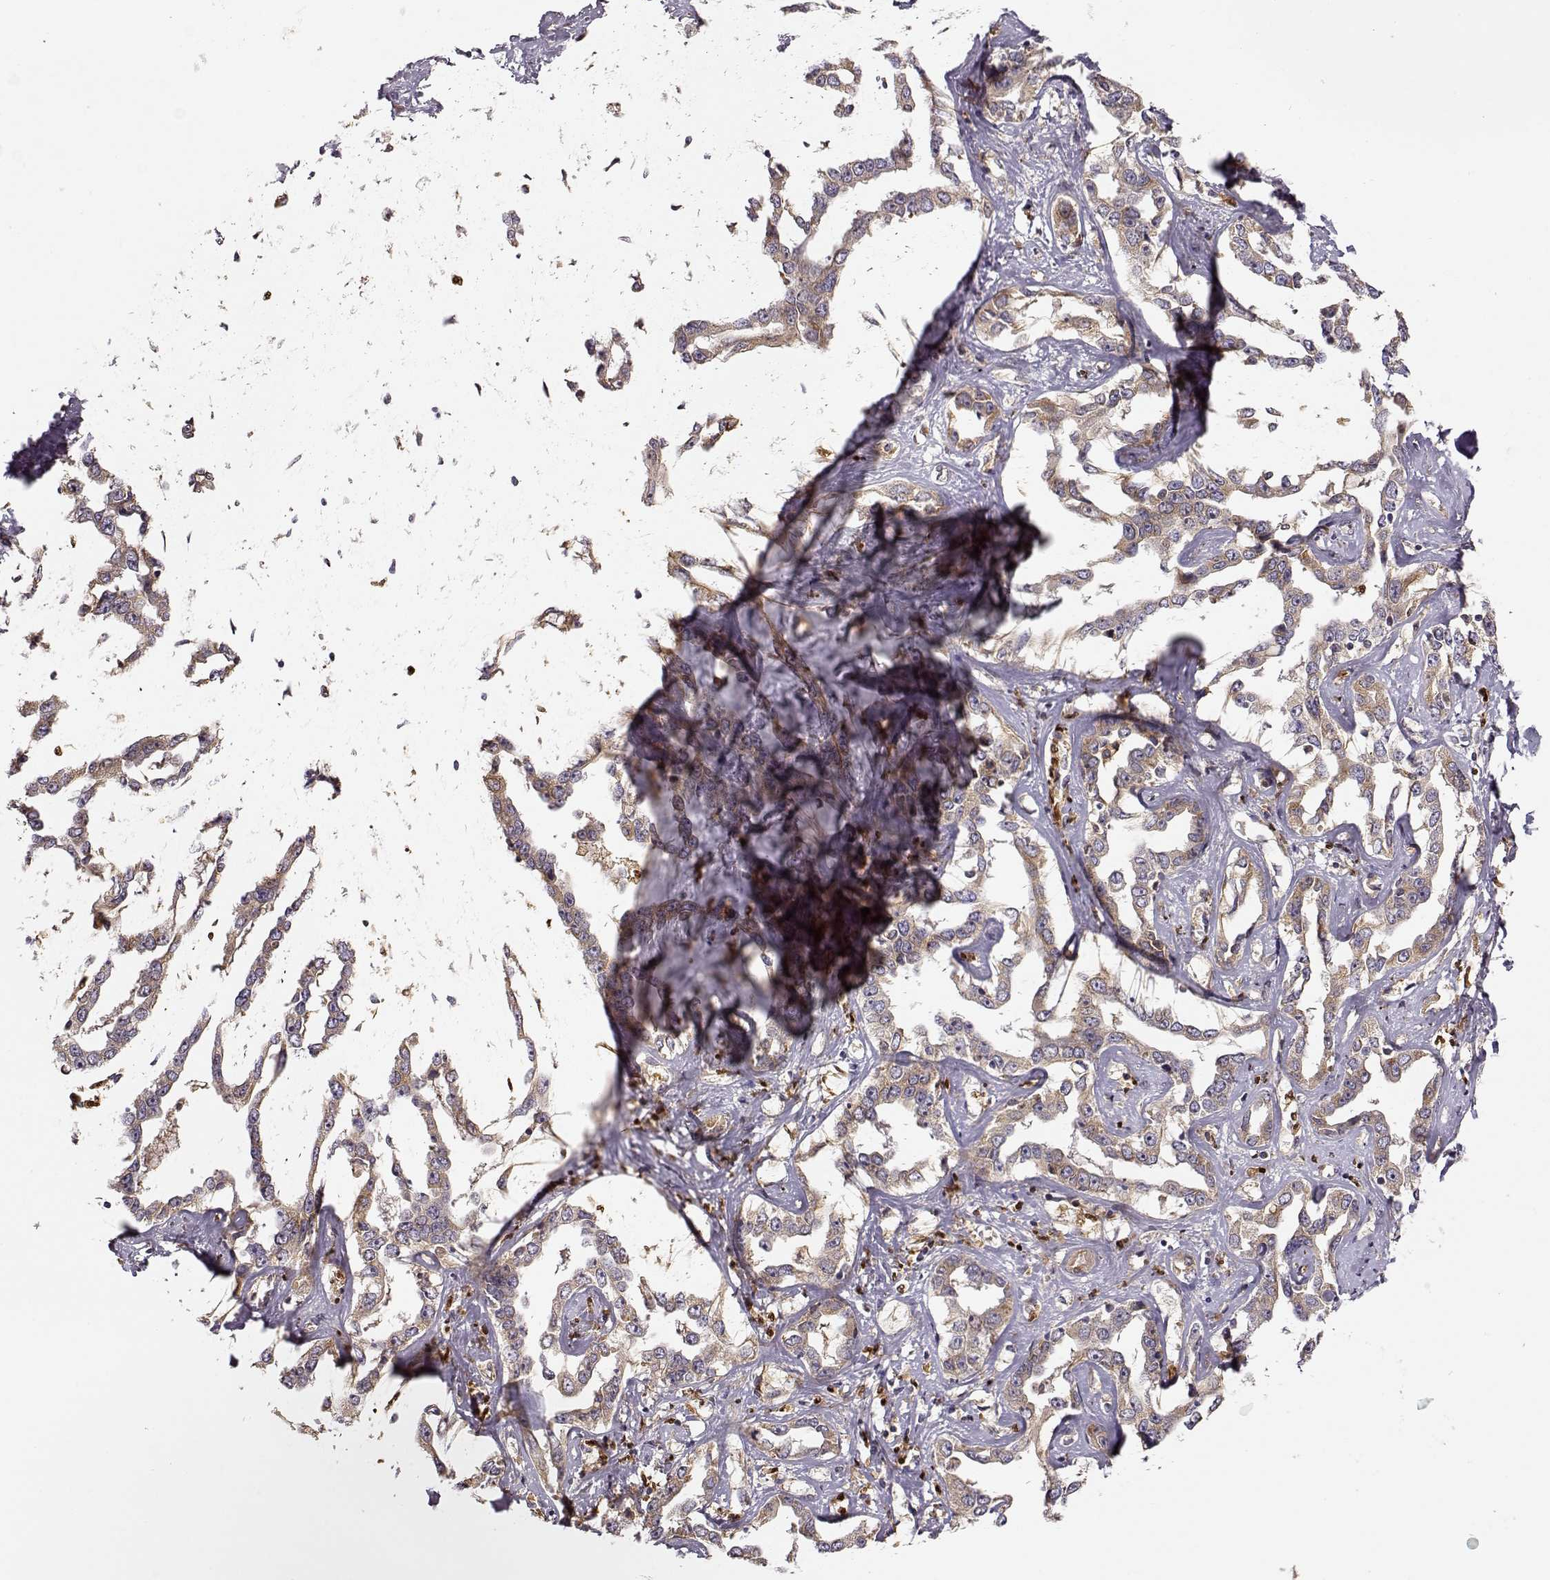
{"staining": {"intensity": "weak", "quantity": ">75%", "location": "cytoplasmic/membranous"}, "tissue": "liver cancer", "cell_type": "Tumor cells", "image_type": "cancer", "snomed": [{"axis": "morphology", "description": "Cholangiocarcinoma"}, {"axis": "topography", "description": "Liver"}], "caption": "Immunohistochemistry (IHC) (DAB) staining of liver cancer demonstrates weak cytoplasmic/membranous protein positivity in about >75% of tumor cells.", "gene": "ARHGEF2", "patient": {"sex": "male", "age": 59}}